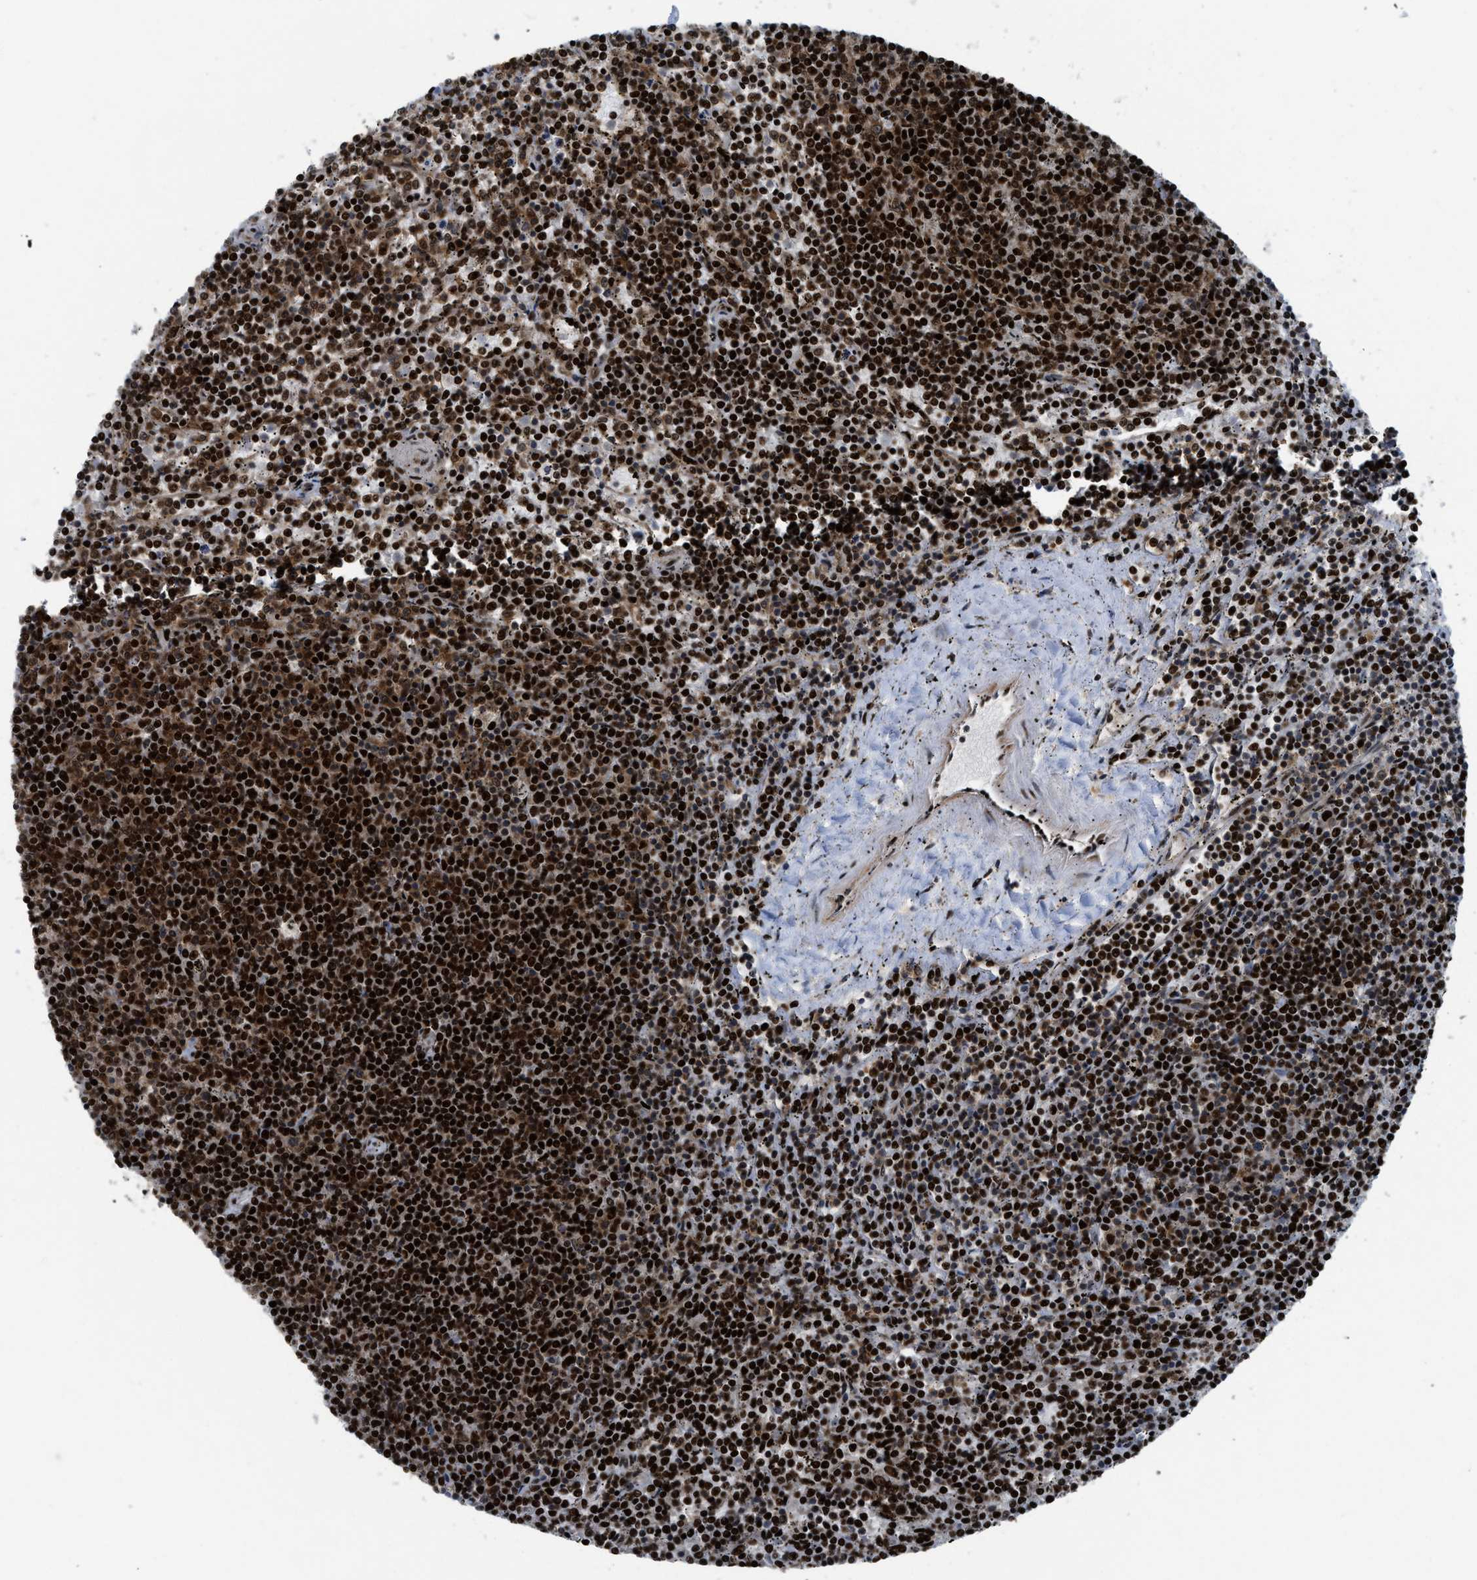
{"staining": {"intensity": "strong", "quantity": ">75%", "location": "nuclear"}, "tissue": "lymphoma", "cell_type": "Tumor cells", "image_type": "cancer", "snomed": [{"axis": "morphology", "description": "Malignant lymphoma, non-Hodgkin's type, Low grade"}, {"axis": "topography", "description": "Spleen"}], "caption": "About >75% of tumor cells in human lymphoma show strong nuclear protein expression as visualized by brown immunohistochemical staining.", "gene": "RFX5", "patient": {"sex": "female", "age": 50}}